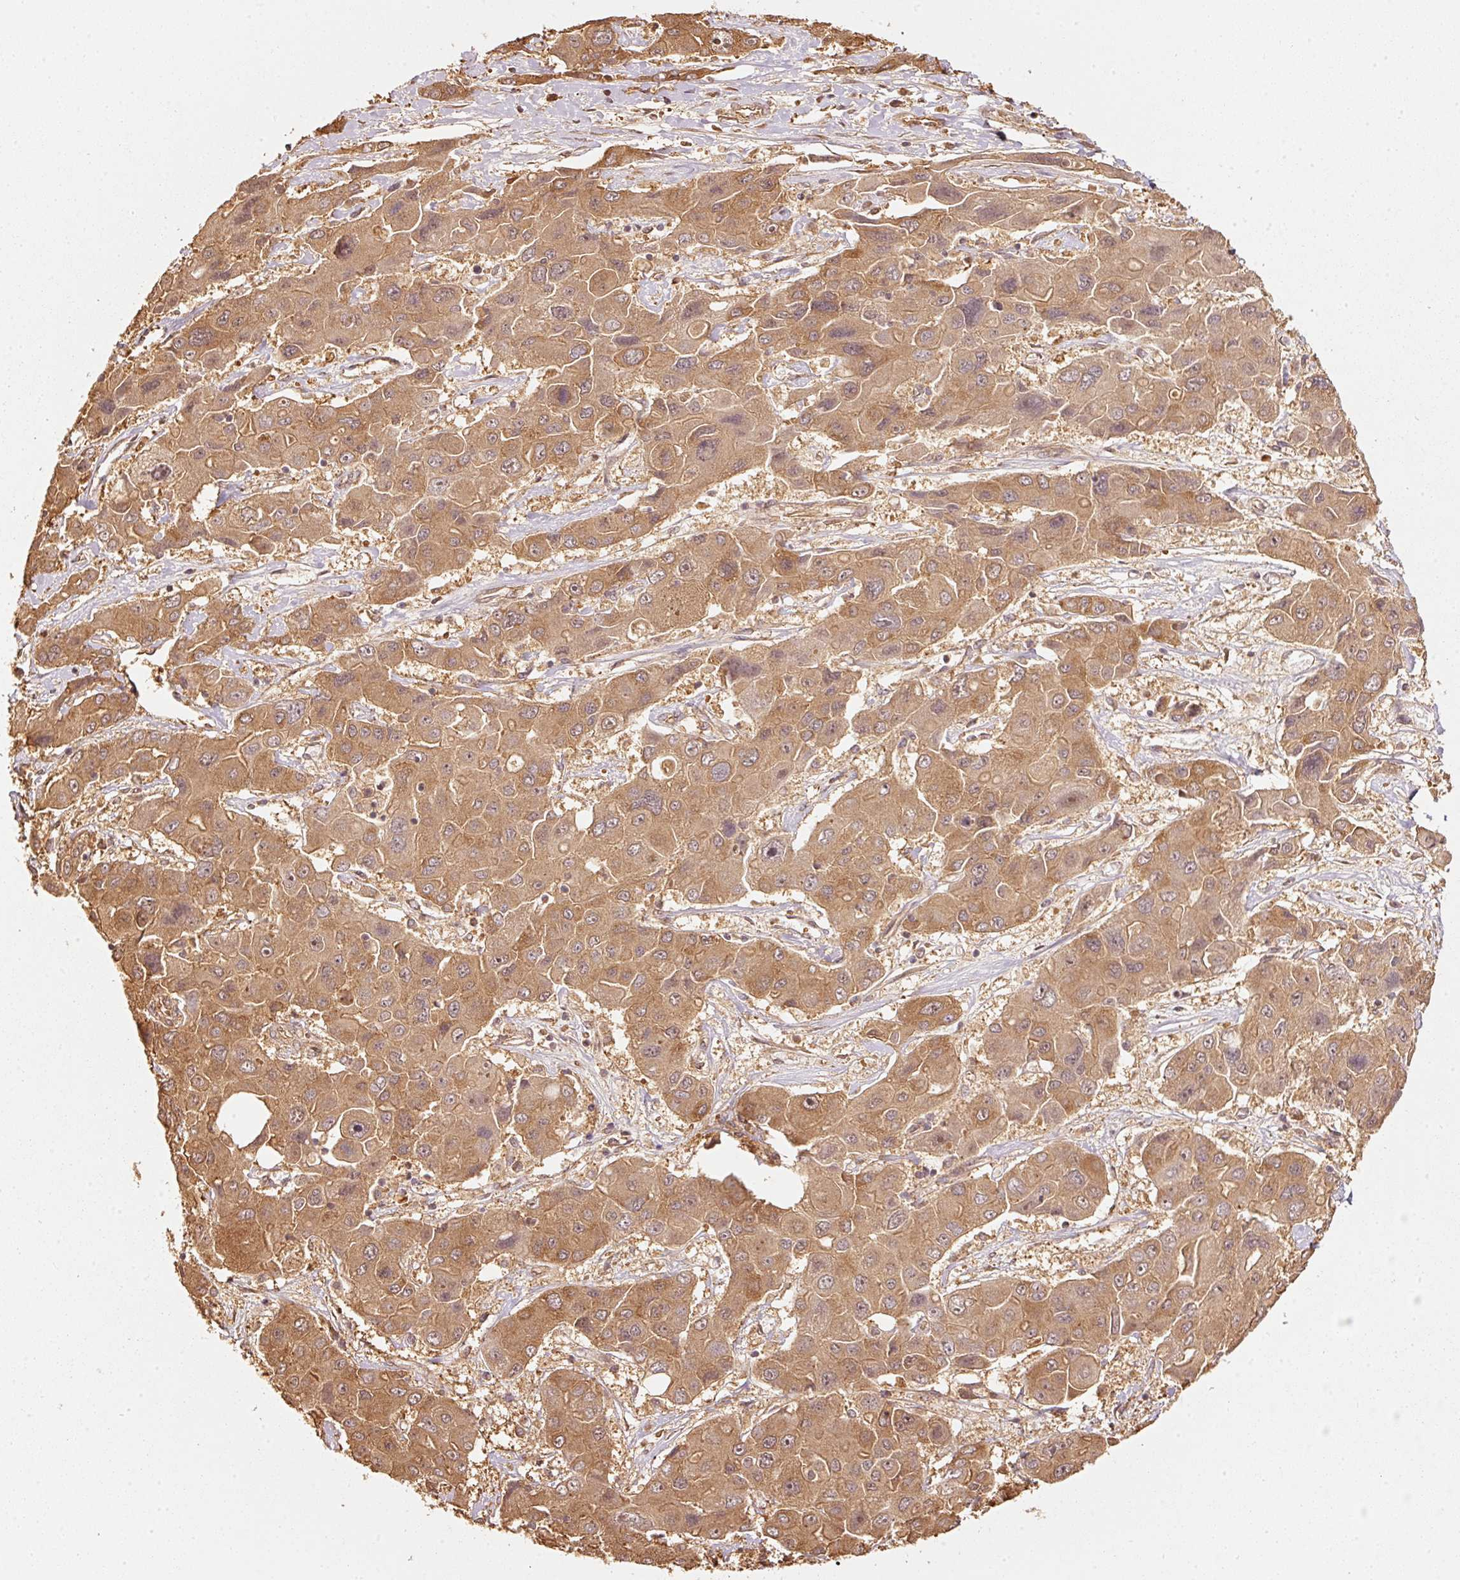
{"staining": {"intensity": "moderate", "quantity": ">75%", "location": "cytoplasmic/membranous"}, "tissue": "liver cancer", "cell_type": "Tumor cells", "image_type": "cancer", "snomed": [{"axis": "morphology", "description": "Cholangiocarcinoma"}, {"axis": "topography", "description": "Liver"}], "caption": "IHC (DAB (3,3'-diaminobenzidine)) staining of liver cancer (cholangiocarcinoma) displays moderate cytoplasmic/membranous protein expression in approximately >75% of tumor cells. (DAB (3,3'-diaminobenzidine) = brown stain, brightfield microscopy at high magnification).", "gene": "STAU1", "patient": {"sex": "male", "age": 67}}